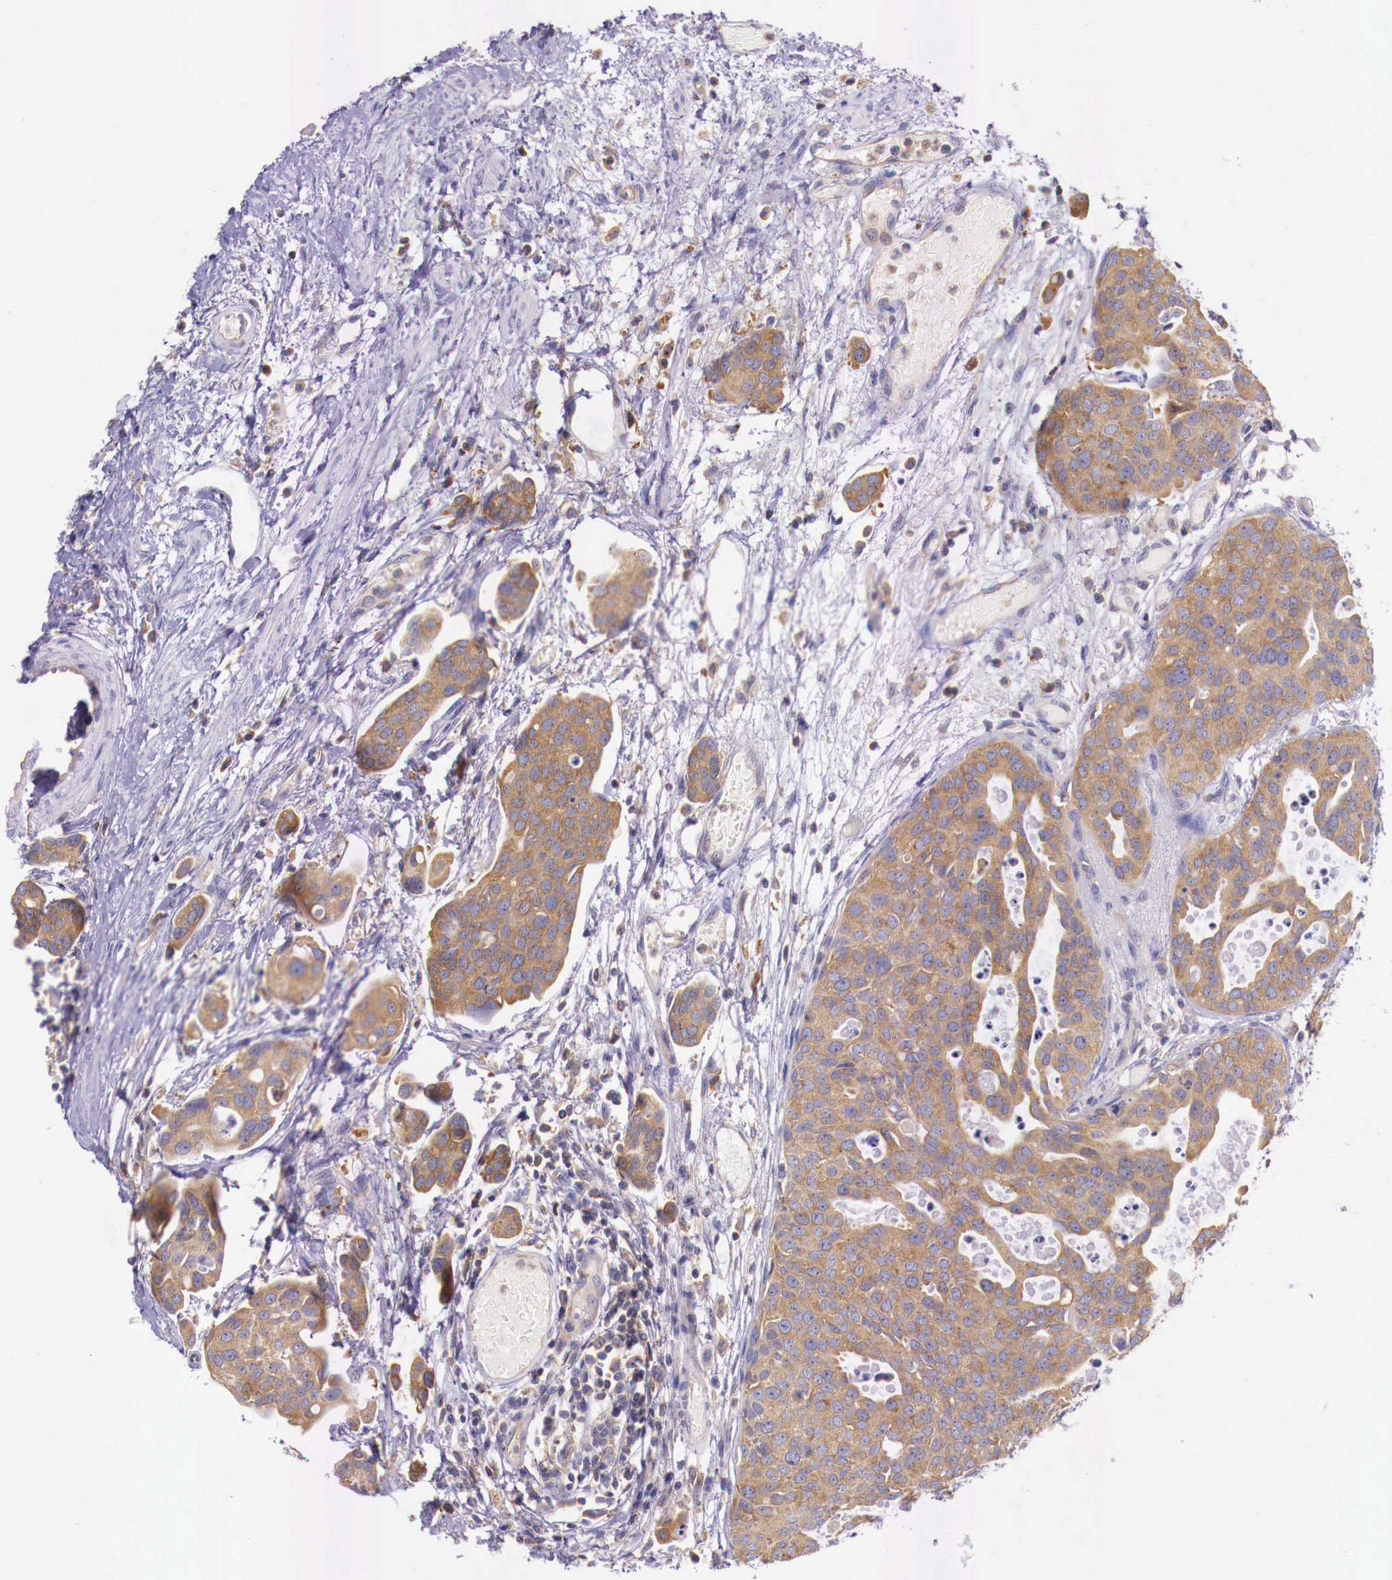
{"staining": {"intensity": "moderate", "quantity": ">75%", "location": "cytoplasmic/membranous"}, "tissue": "urothelial cancer", "cell_type": "Tumor cells", "image_type": "cancer", "snomed": [{"axis": "morphology", "description": "Urothelial carcinoma, High grade"}, {"axis": "topography", "description": "Urinary bladder"}], "caption": "Brown immunohistochemical staining in urothelial cancer shows moderate cytoplasmic/membranous positivity in about >75% of tumor cells.", "gene": "GRIPAP1", "patient": {"sex": "male", "age": 78}}